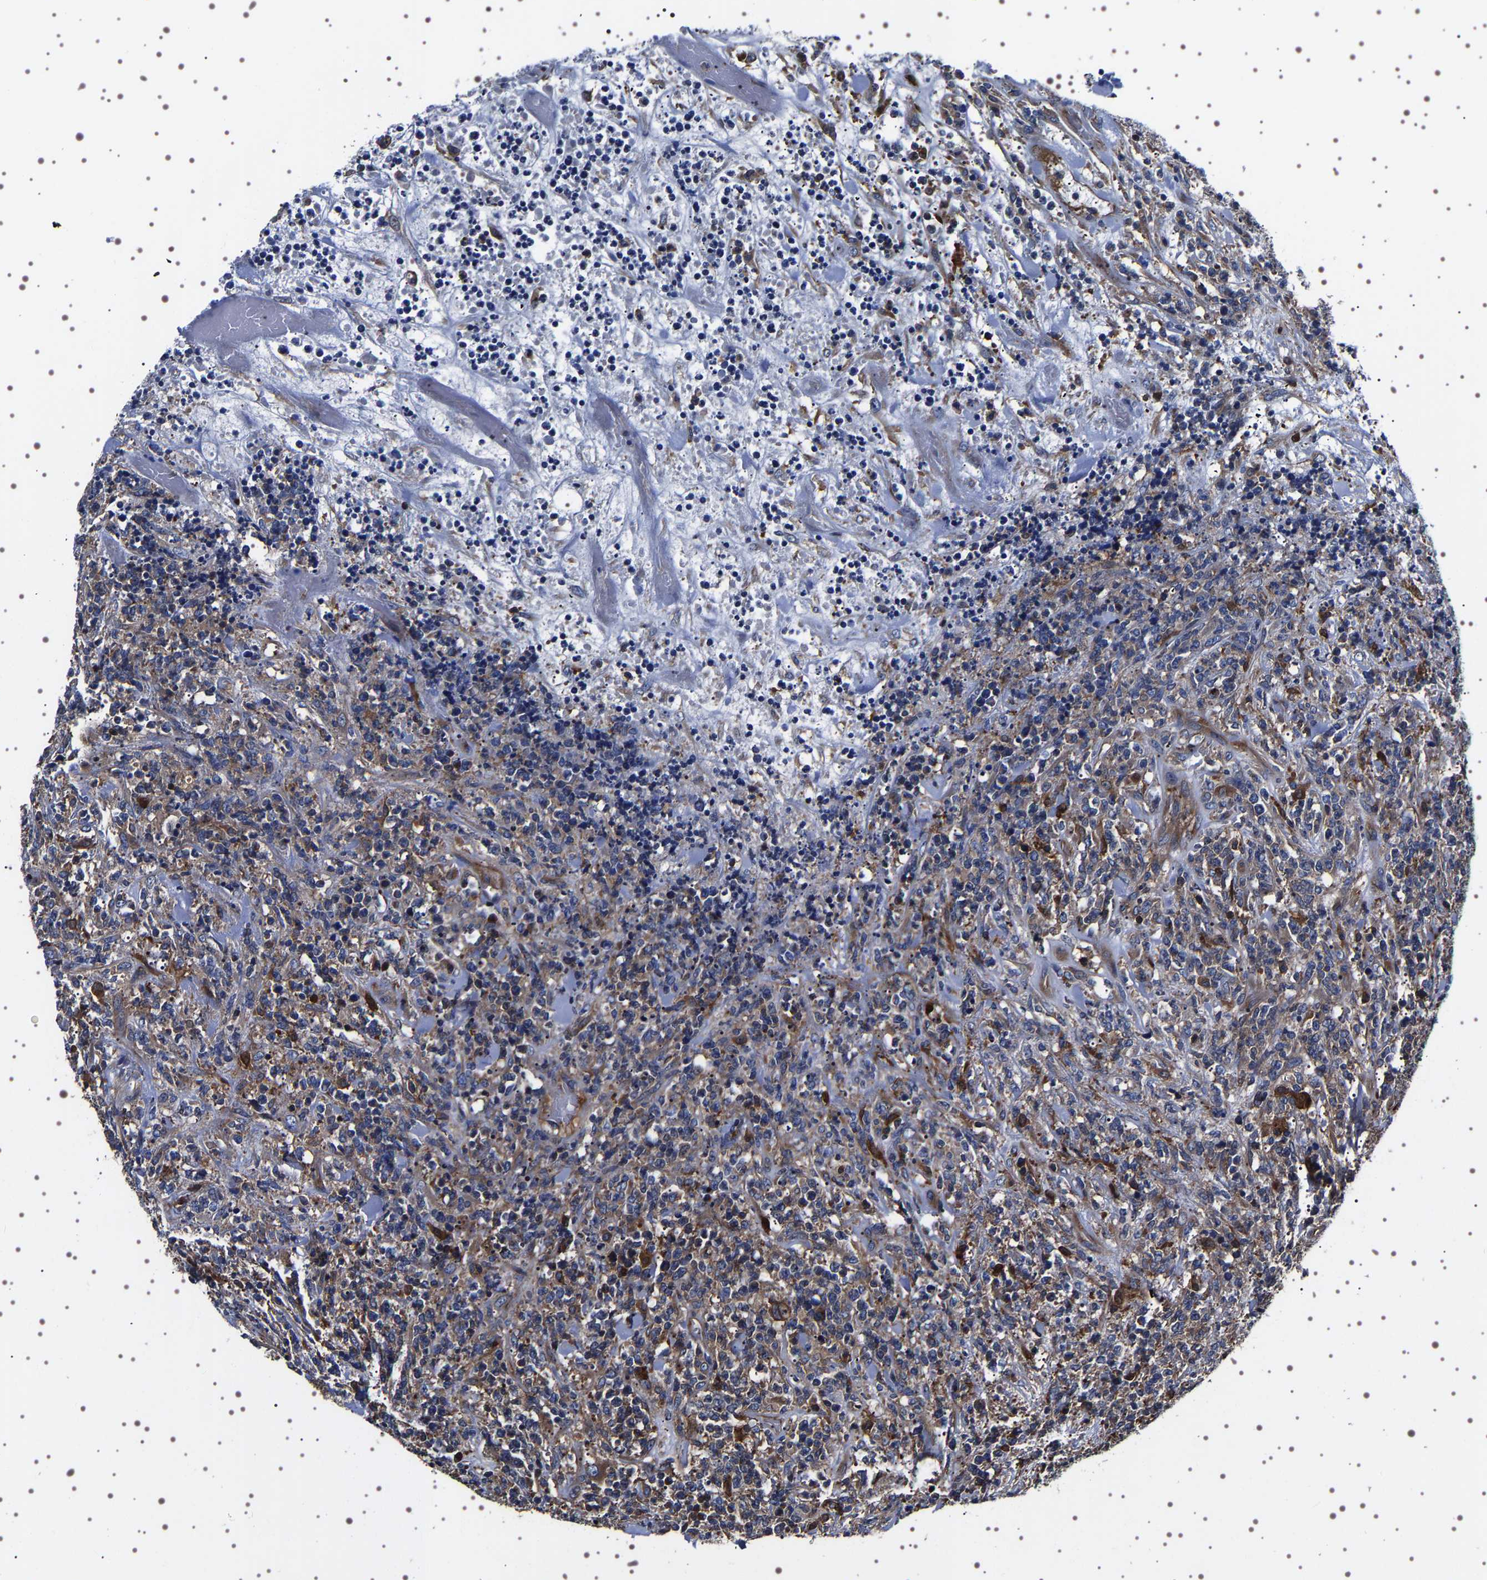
{"staining": {"intensity": "negative", "quantity": "none", "location": "none"}, "tissue": "lymphoma", "cell_type": "Tumor cells", "image_type": "cancer", "snomed": [{"axis": "morphology", "description": "Malignant lymphoma, non-Hodgkin's type, High grade"}, {"axis": "topography", "description": "Soft tissue"}], "caption": "Human high-grade malignant lymphoma, non-Hodgkin's type stained for a protein using immunohistochemistry exhibits no staining in tumor cells.", "gene": "WDR1", "patient": {"sex": "male", "age": 18}}